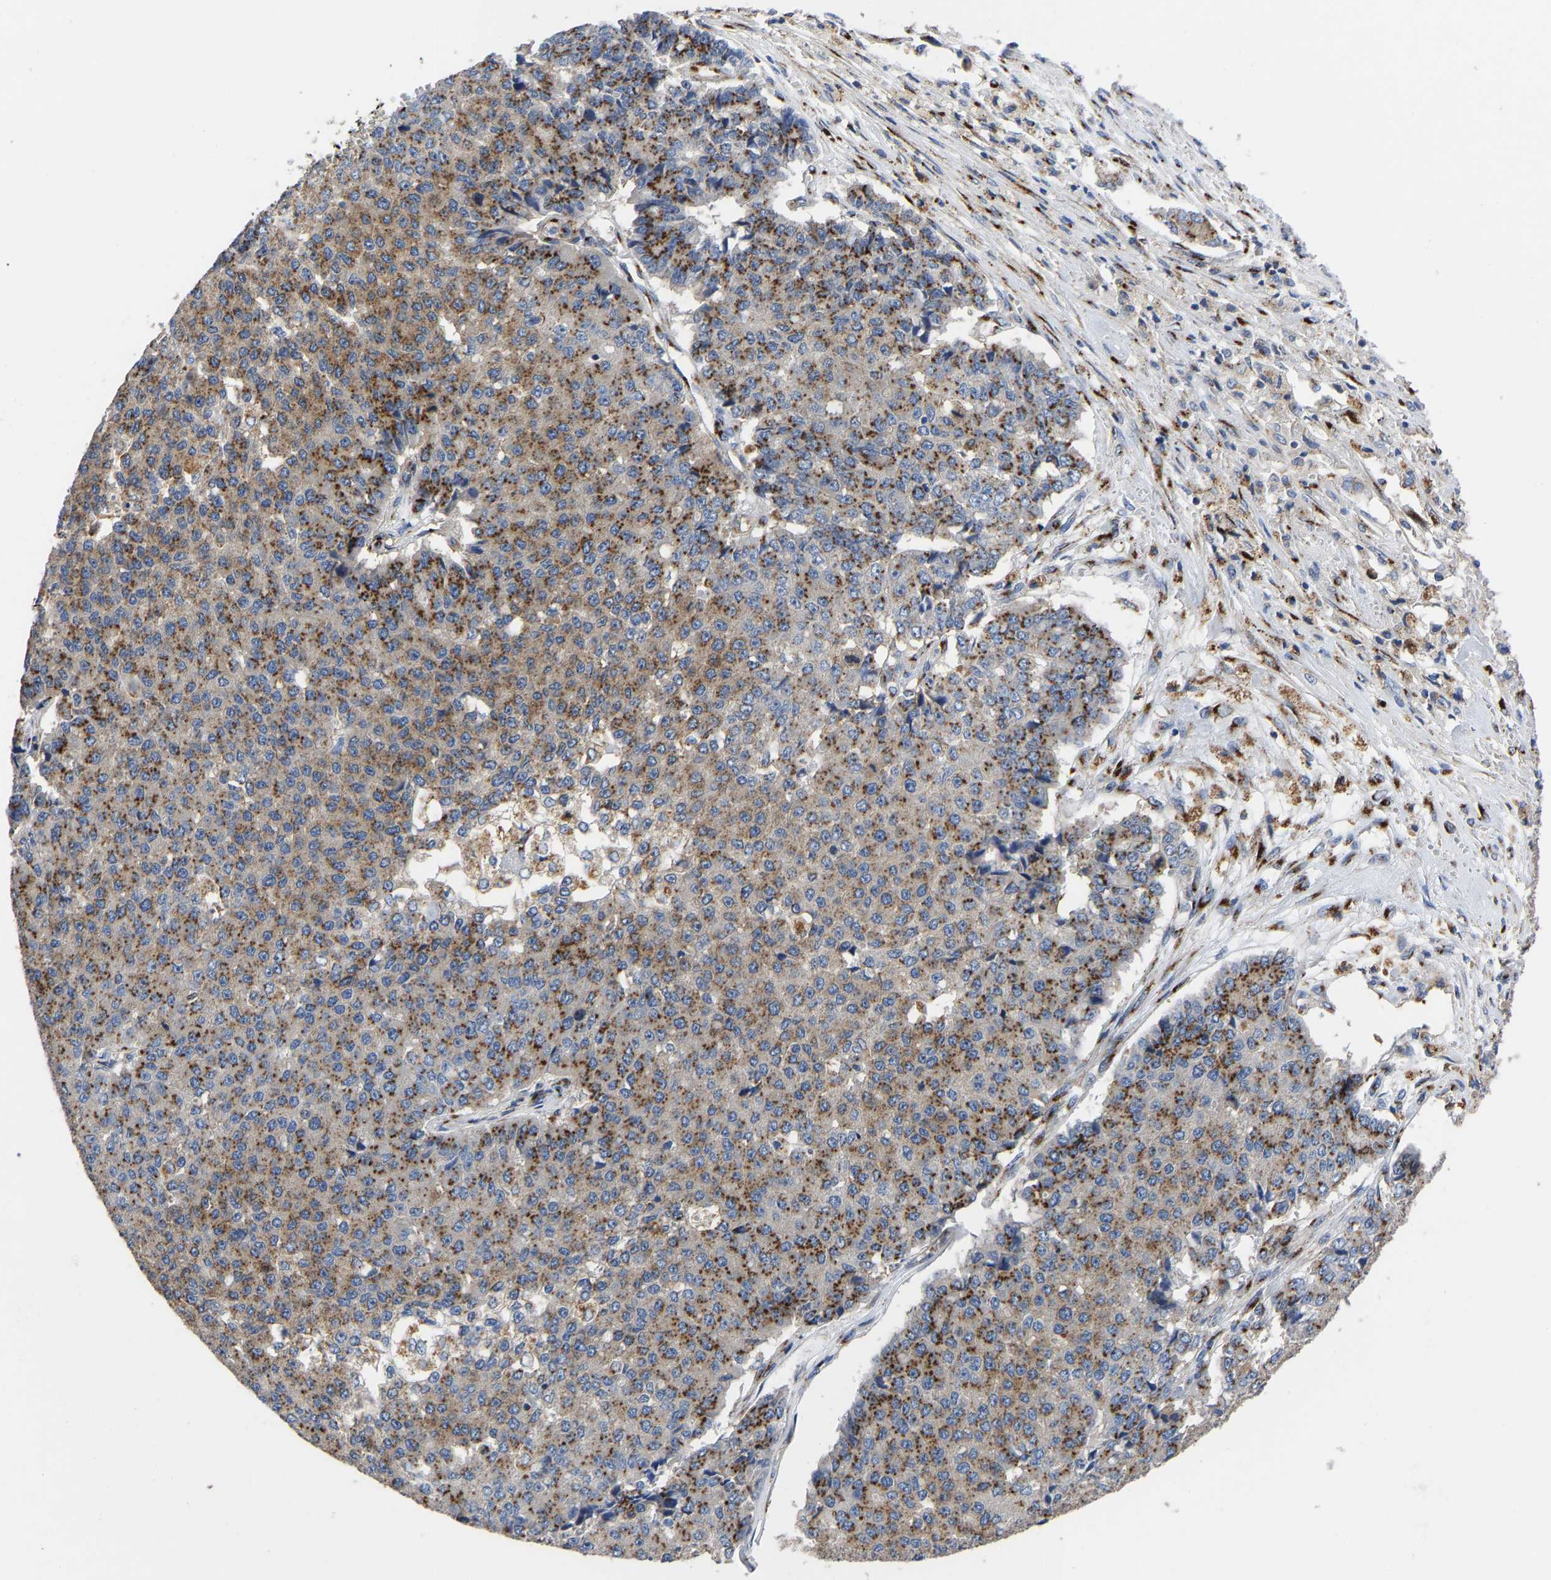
{"staining": {"intensity": "moderate", "quantity": ">75%", "location": "cytoplasmic/membranous"}, "tissue": "pancreatic cancer", "cell_type": "Tumor cells", "image_type": "cancer", "snomed": [{"axis": "morphology", "description": "Adenocarcinoma, NOS"}, {"axis": "topography", "description": "Pancreas"}], "caption": "Pancreatic adenocarcinoma tissue displays moderate cytoplasmic/membranous positivity in approximately >75% of tumor cells, visualized by immunohistochemistry.", "gene": "TMEM87A", "patient": {"sex": "male", "age": 50}}